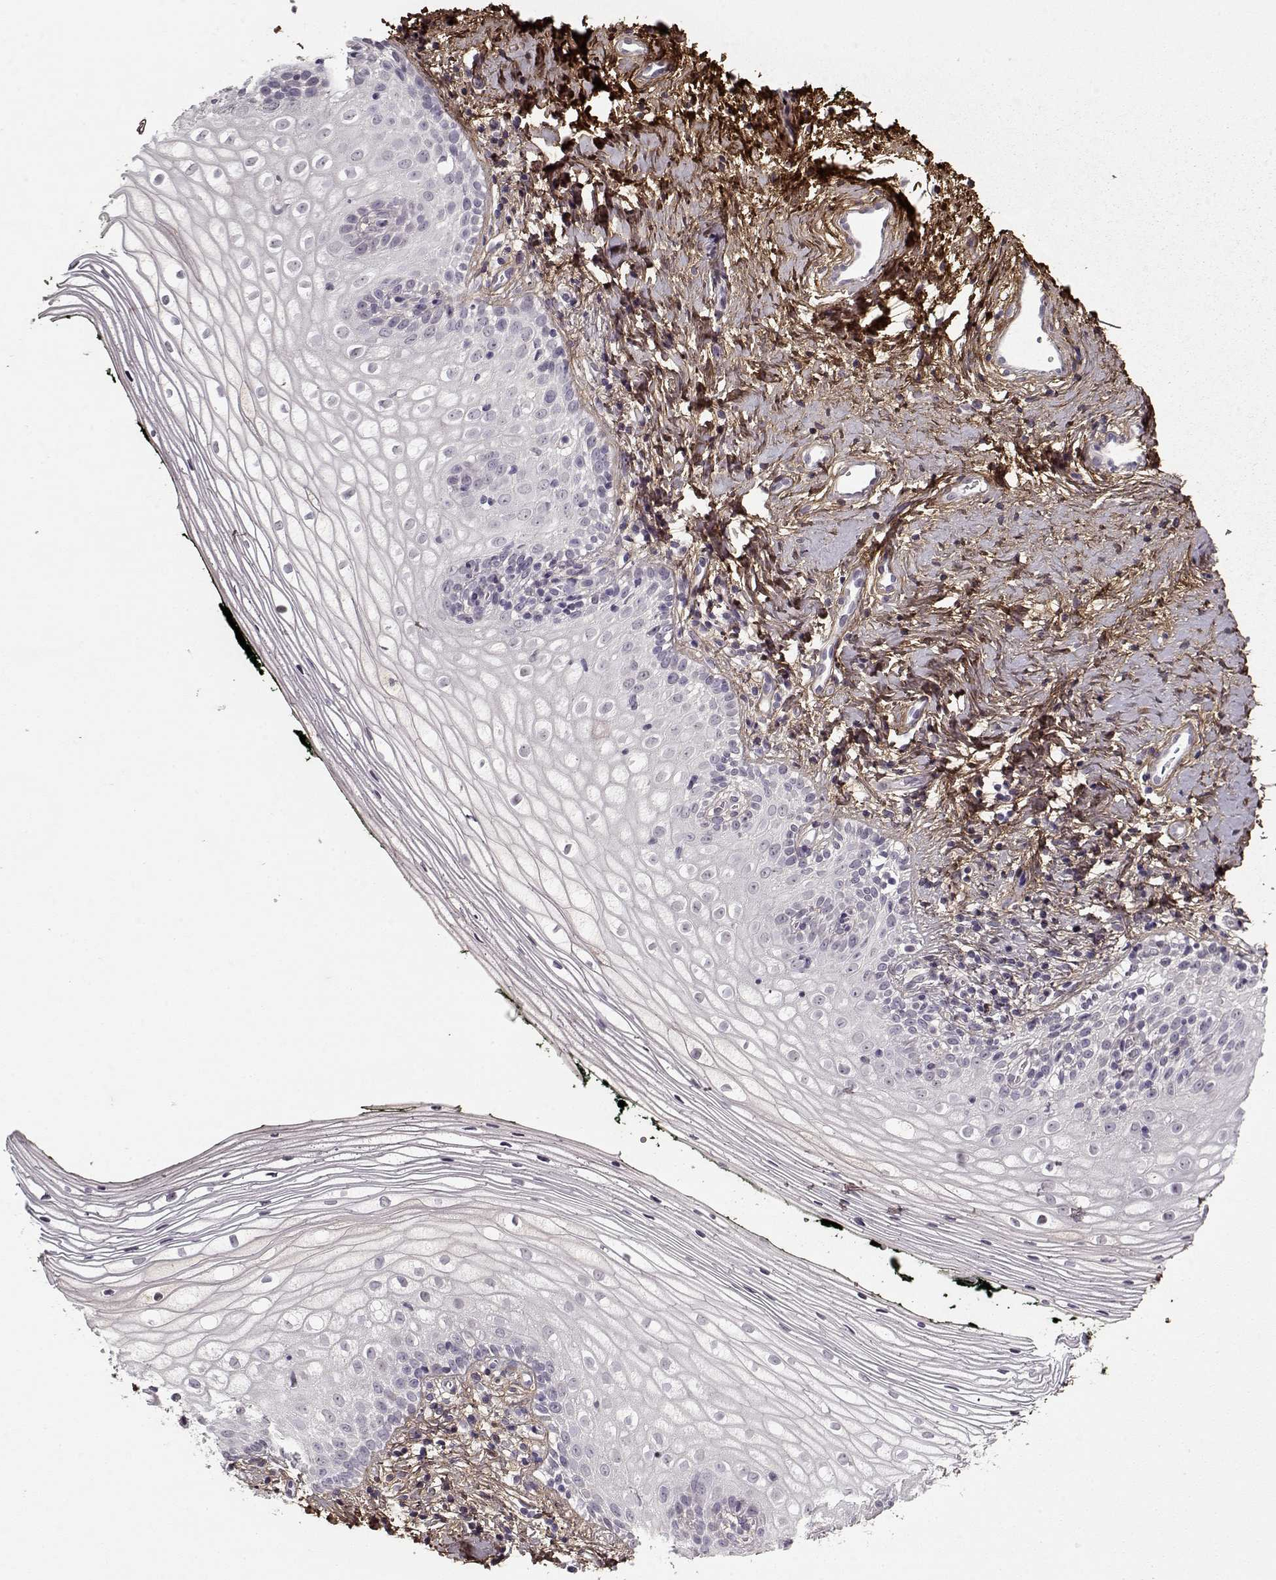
{"staining": {"intensity": "negative", "quantity": "none", "location": "none"}, "tissue": "vagina", "cell_type": "Squamous epithelial cells", "image_type": "normal", "snomed": [{"axis": "morphology", "description": "Normal tissue, NOS"}, {"axis": "topography", "description": "Vagina"}], "caption": "DAB (3,3'-diaminobenzidine) immunohistochemical staining of unremarkable human vagina shows no significant expression in squamous epithelial cells. The staining was performed using DAB to visualize the protein expression in brown, while the nuclei were stained in blue with hematoxylin (Magnification: 20x).", "gene": "LUM", "patient": {"sex": "female", "age": 47}}